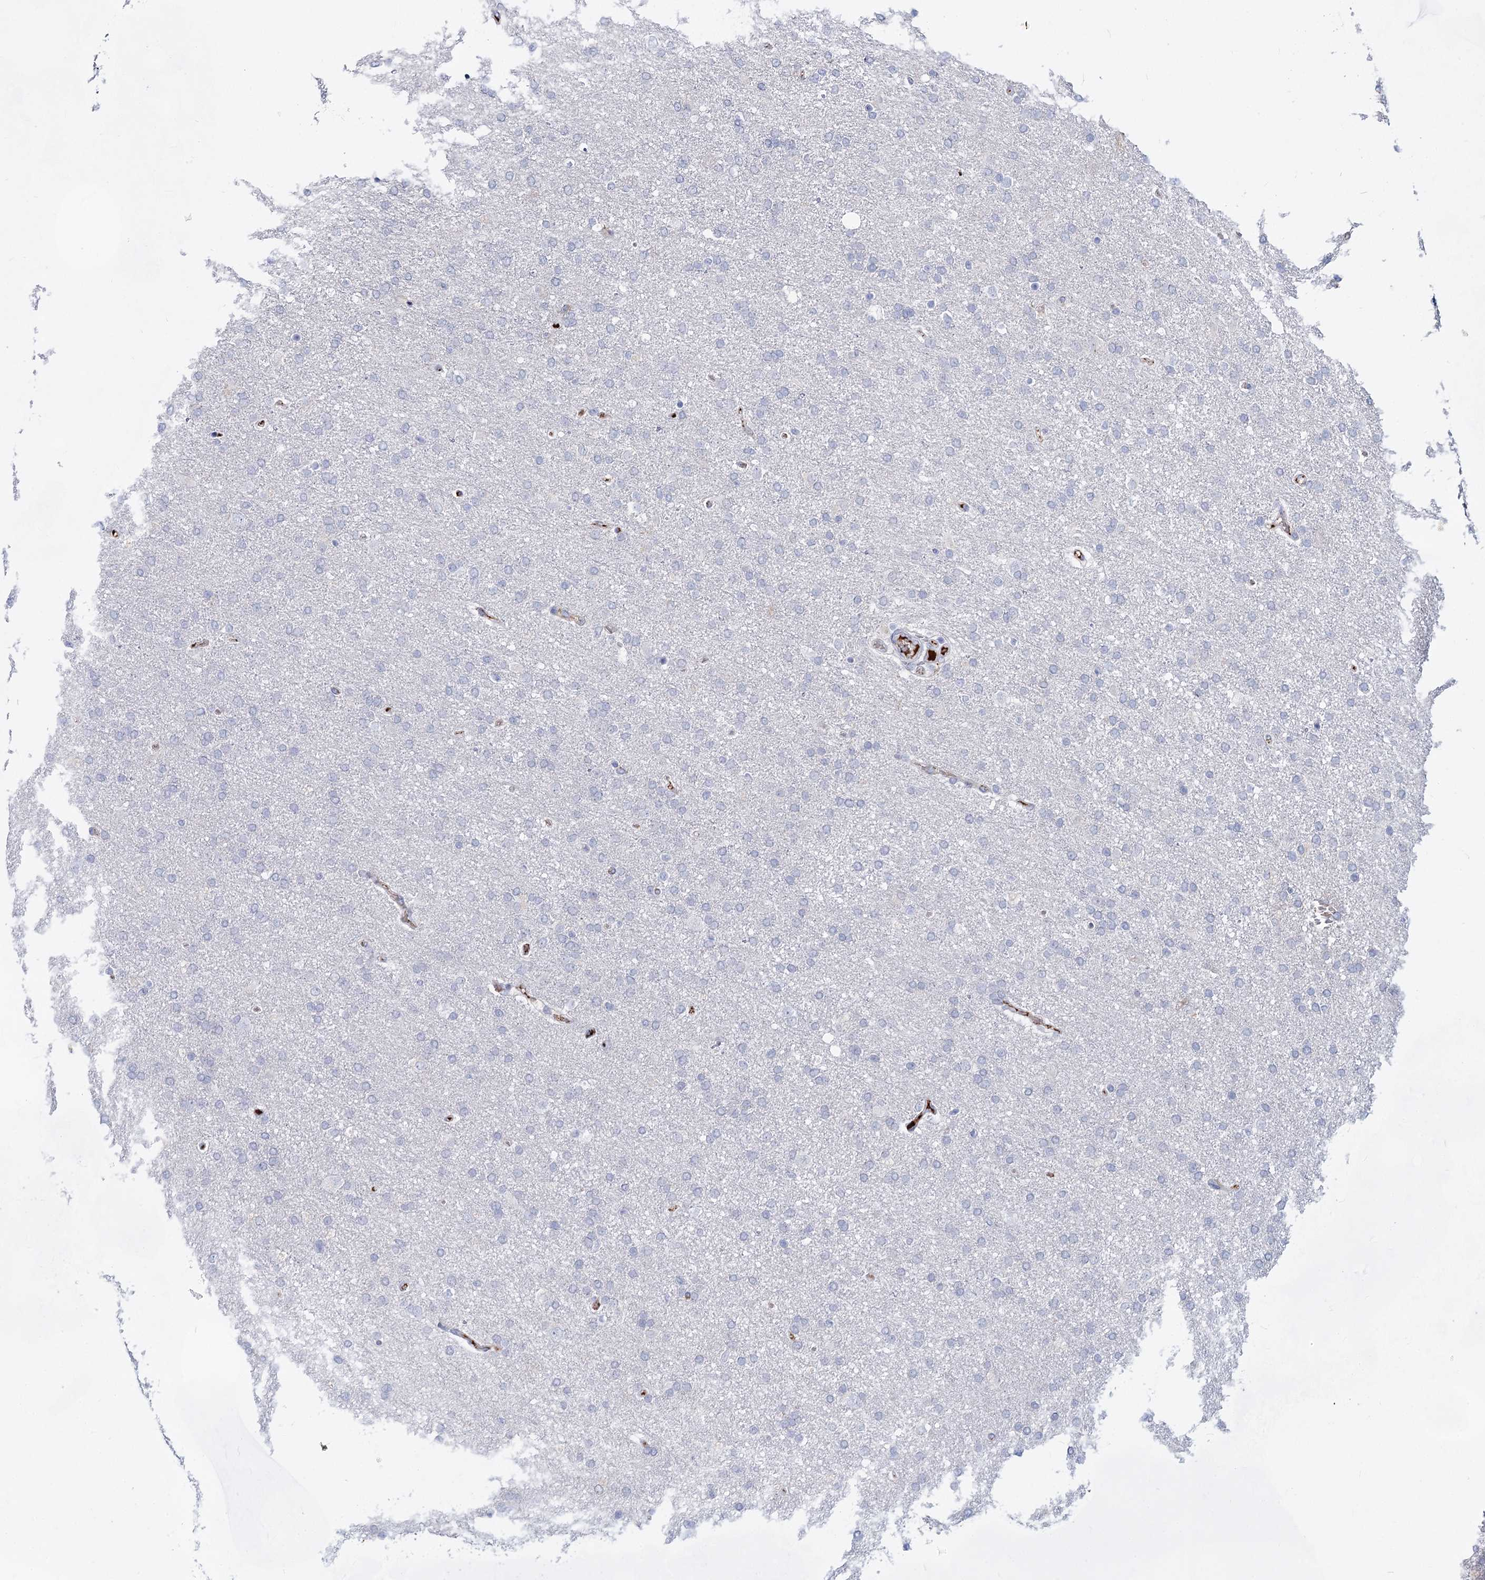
{"staining": {"intensity": "negative", "quantity": "none", "location": "none"}, "tissue": "glioma", "cell_type": "Tumor cells", "image_type": "cancer", "snomed": [{"axis": "morphology", "description": "Glioma, malignant, High grade"}, {"axis": "topography", "description": "Brain"}], "caption": "Immunohistochemistry image of human malignant glioma (high-grade) stained for a protein (brown), which displays no staining in tumor cells.", "gene": "TASOR2", "patient": {"sex": "male", "age": 72}}